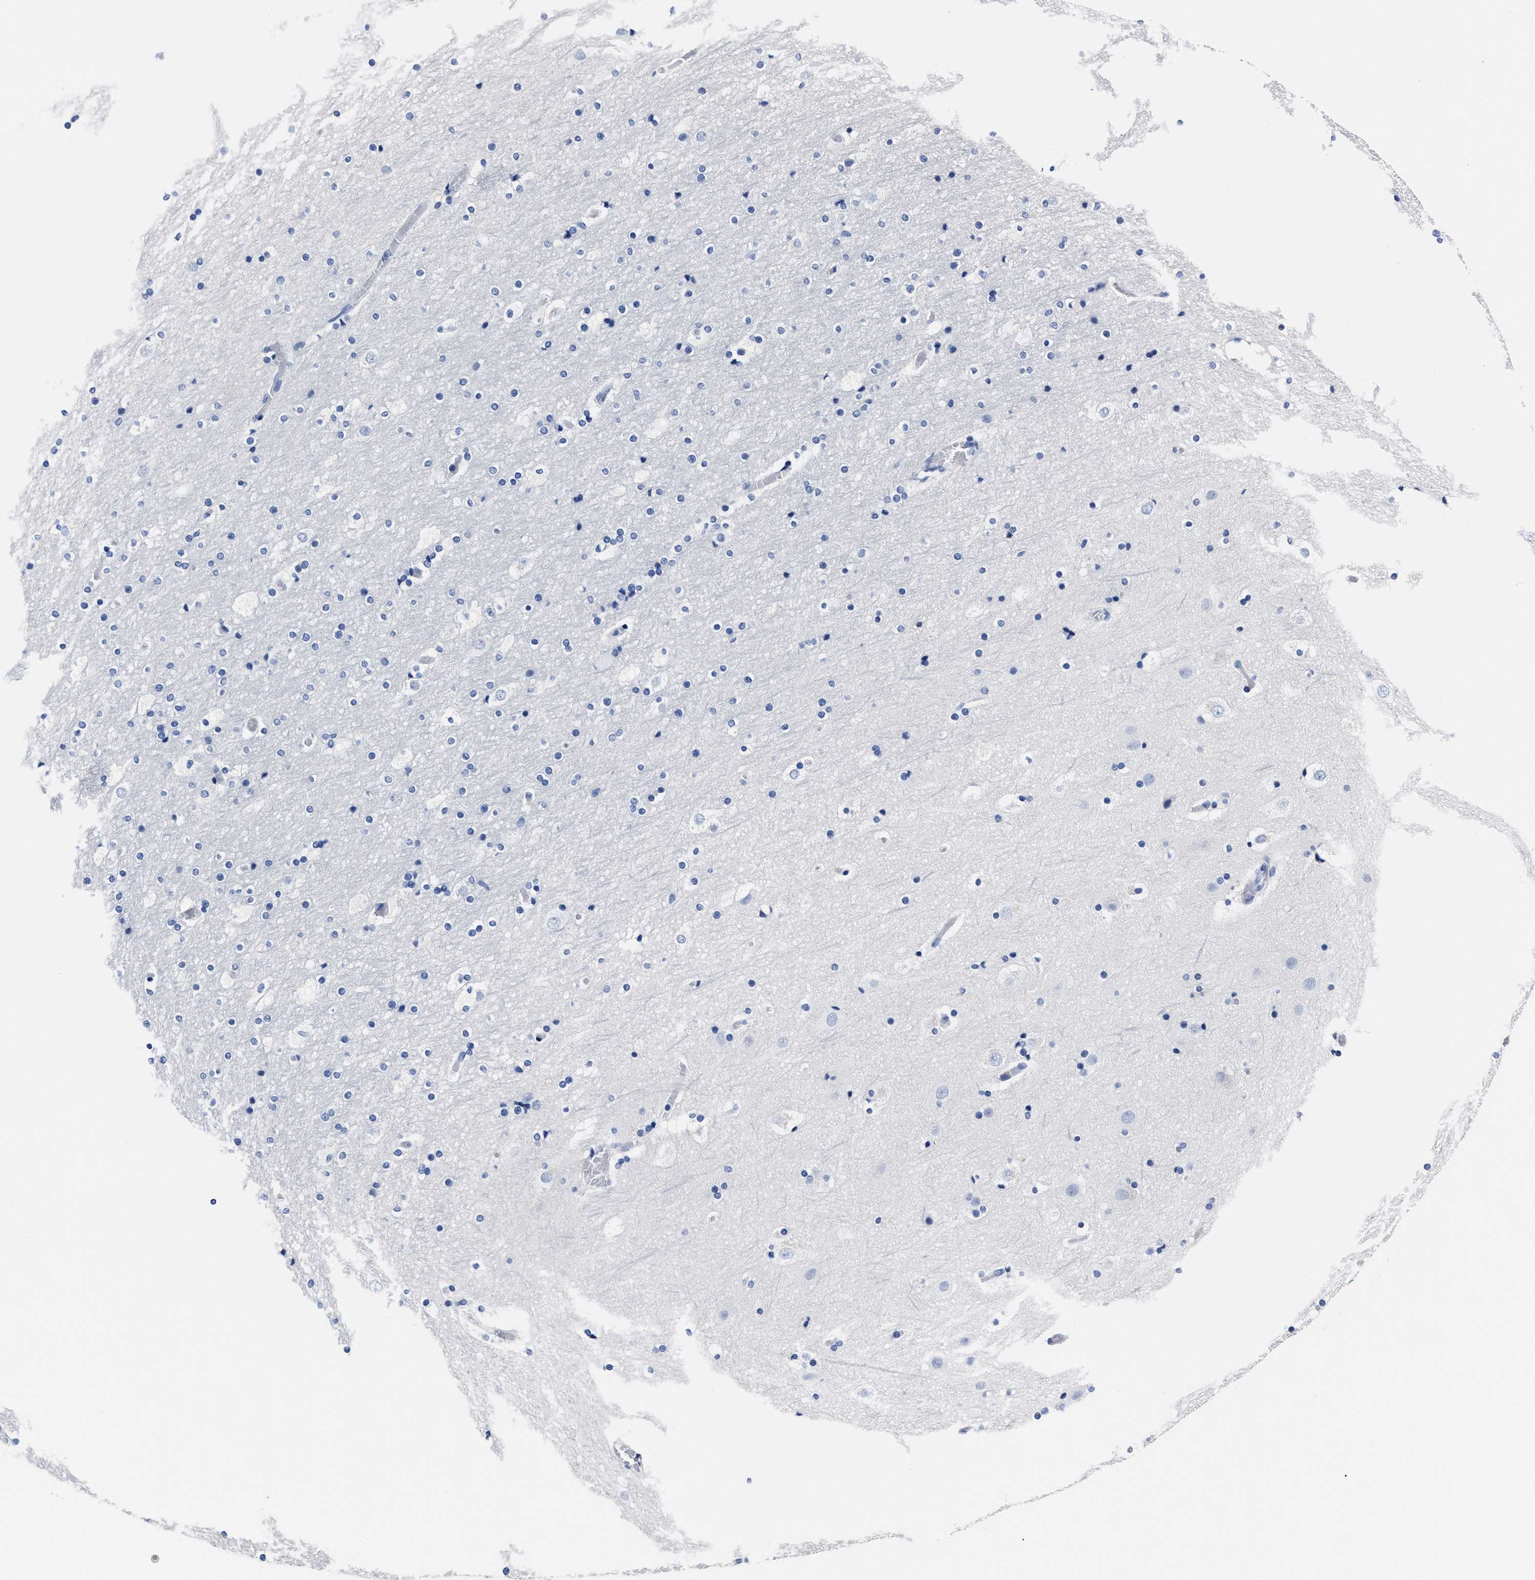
{"staining": {"intensity": "negative", "quantity": "none", "location": "none"}, "tissue": "cerebral cortex", "cell_type": "Endothelial cells", "image_type": "normal", "snomed": [{"axis": "morphology", "description": "Normal tissue, NOS"}, {"axis": "topography", "description": "Cerebral cortex"}], "caption": "There is no significant positivity in endothelial cells of cerebral cortex. (Brightfield microscopy of DAB IHC at high magnification).", "gene": "ALPG", "patient": {"sex": "male", "age": 57}}